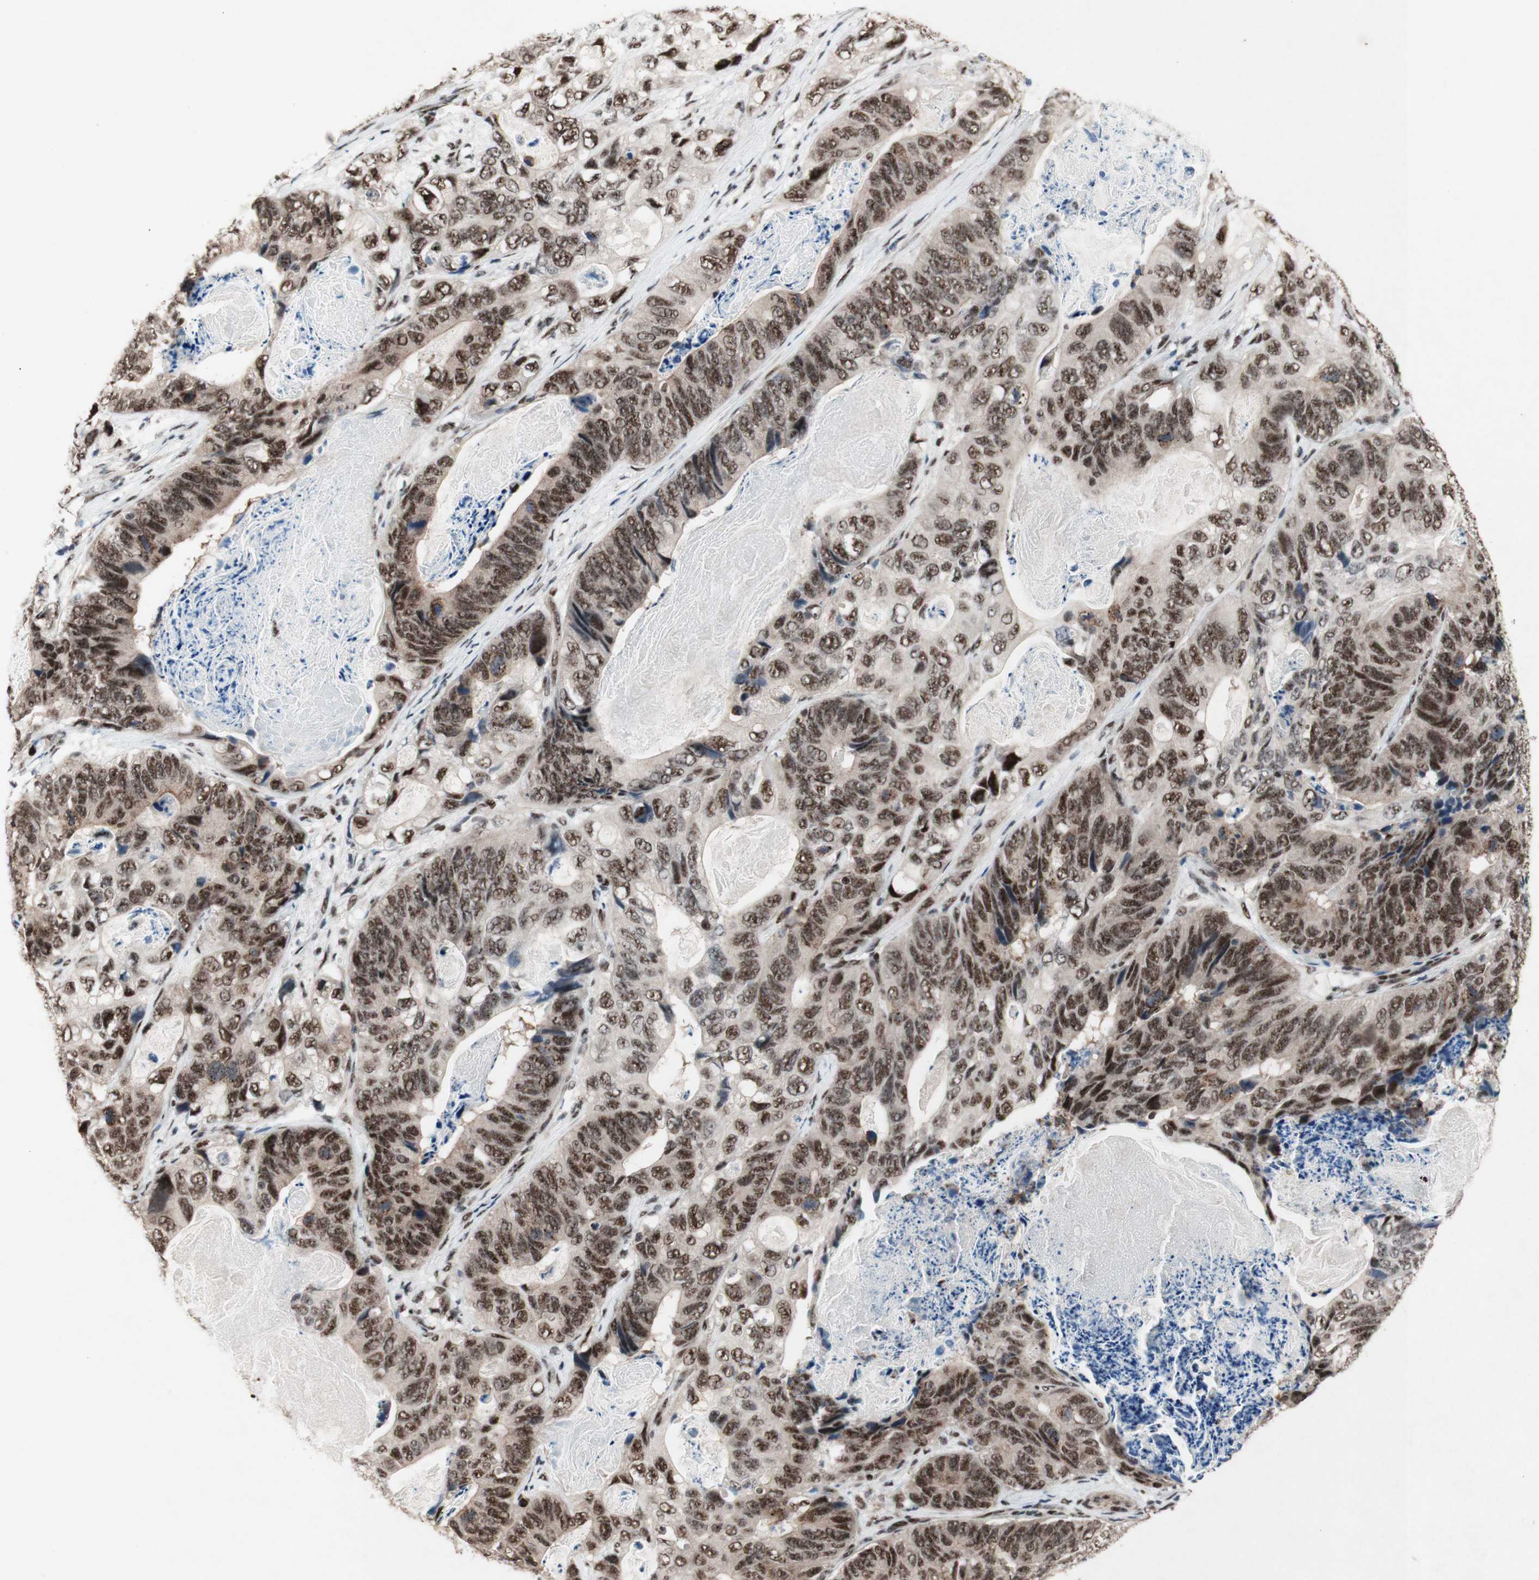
{"staining": {"intensity": "strong", "quantity": ">75%", "location": "nuclear"}, "tissue": "stomach cancer", "cell_type": "Tumor cells", "image_type": "cancer", "snomed": [{"axis": "morphology", "description": "Adenocarcinoma, NOS"}, {"axis": "topography", "description": "Stomach"}], "caption": "Stomach cancer was stained to show a protein in brown. There is high levels of strong nuclear positivity in approximately >75% of tumor cells.", "gene": "TLE1", "patient": {"sex": "female", "age": 89}}